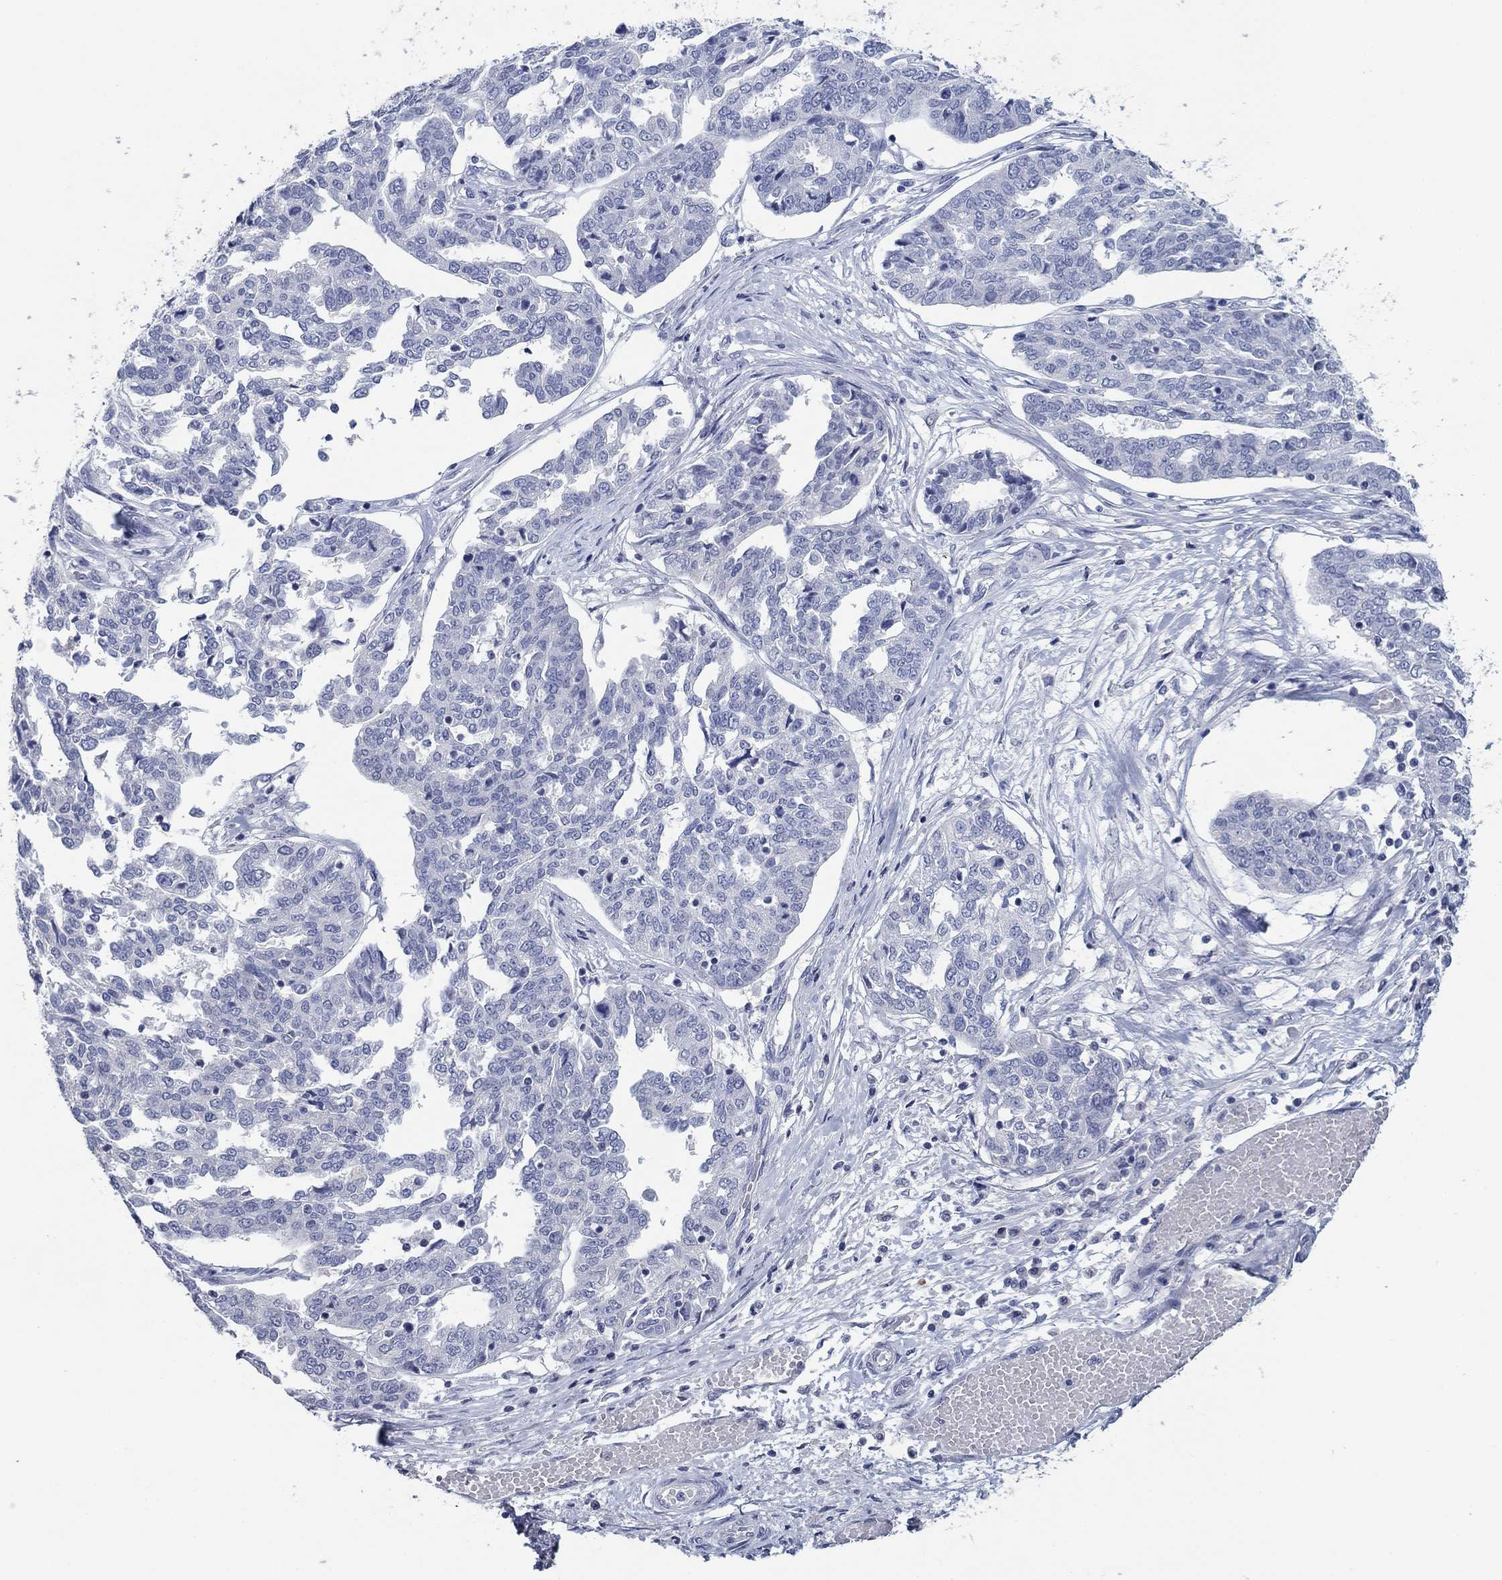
{"staining": {"intensity": "negative", "quantity": "none", "location": "none"}, "tissue": "ovarian cancer", "cell_type": "Tumor cells", "image_type": "cancer", "snomed": [{"axis": "morphology", "description": "Cystadenocarcinoma, serous, NOS"}, {"axis": "topography", "description": "Ovary"}], "caption": "Immunohistochemistry (IHC) of human ovarian cancer (serous cystadenocarcinoma) exhibits no positivity in tumor cells.", "gene": "POU5F1", "patient": {"sex": "female", "age": 67}}